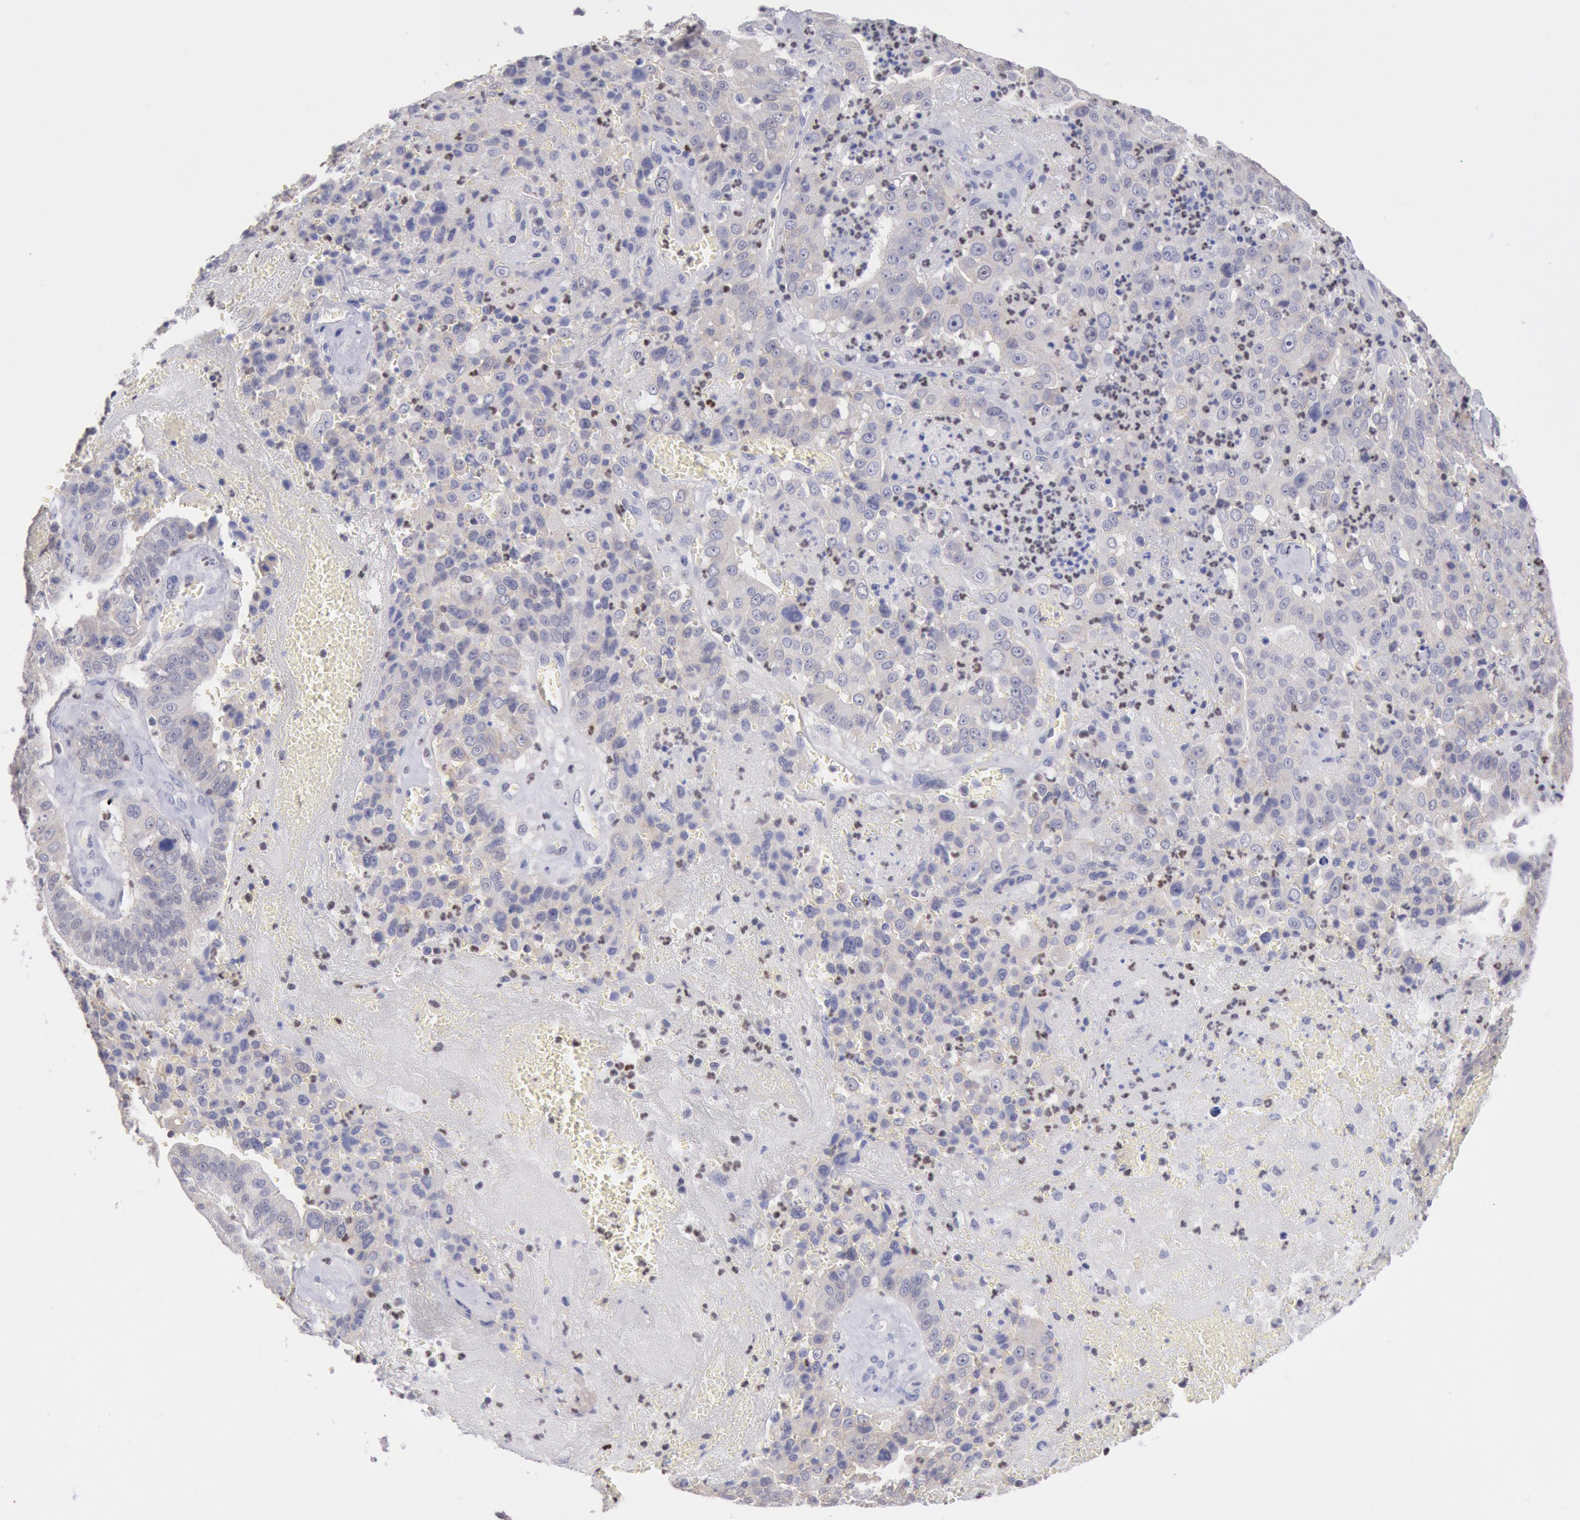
{"staining": {"intensity": "negative", "quantity": "none", "location": "none"}, "tissue": "liver cancer", "cell_type": "Tumor cells", "image_type": "cancer", "snomed": [{"axis": "morphology", "description": "Cholangiocarcinoma"}, {"axis": "topography", "description": "Liver"}], "caption": "Immunohistochemistry (IHC) of human liver cancer (cholangiocarcinoma) displays no positivity in tumor cells. (Brightfield microscopy of DAB immunohistochemistry at high magnification).", "gene": "RPS6KA5", "patient": {"sex": "female", "age": 79}}